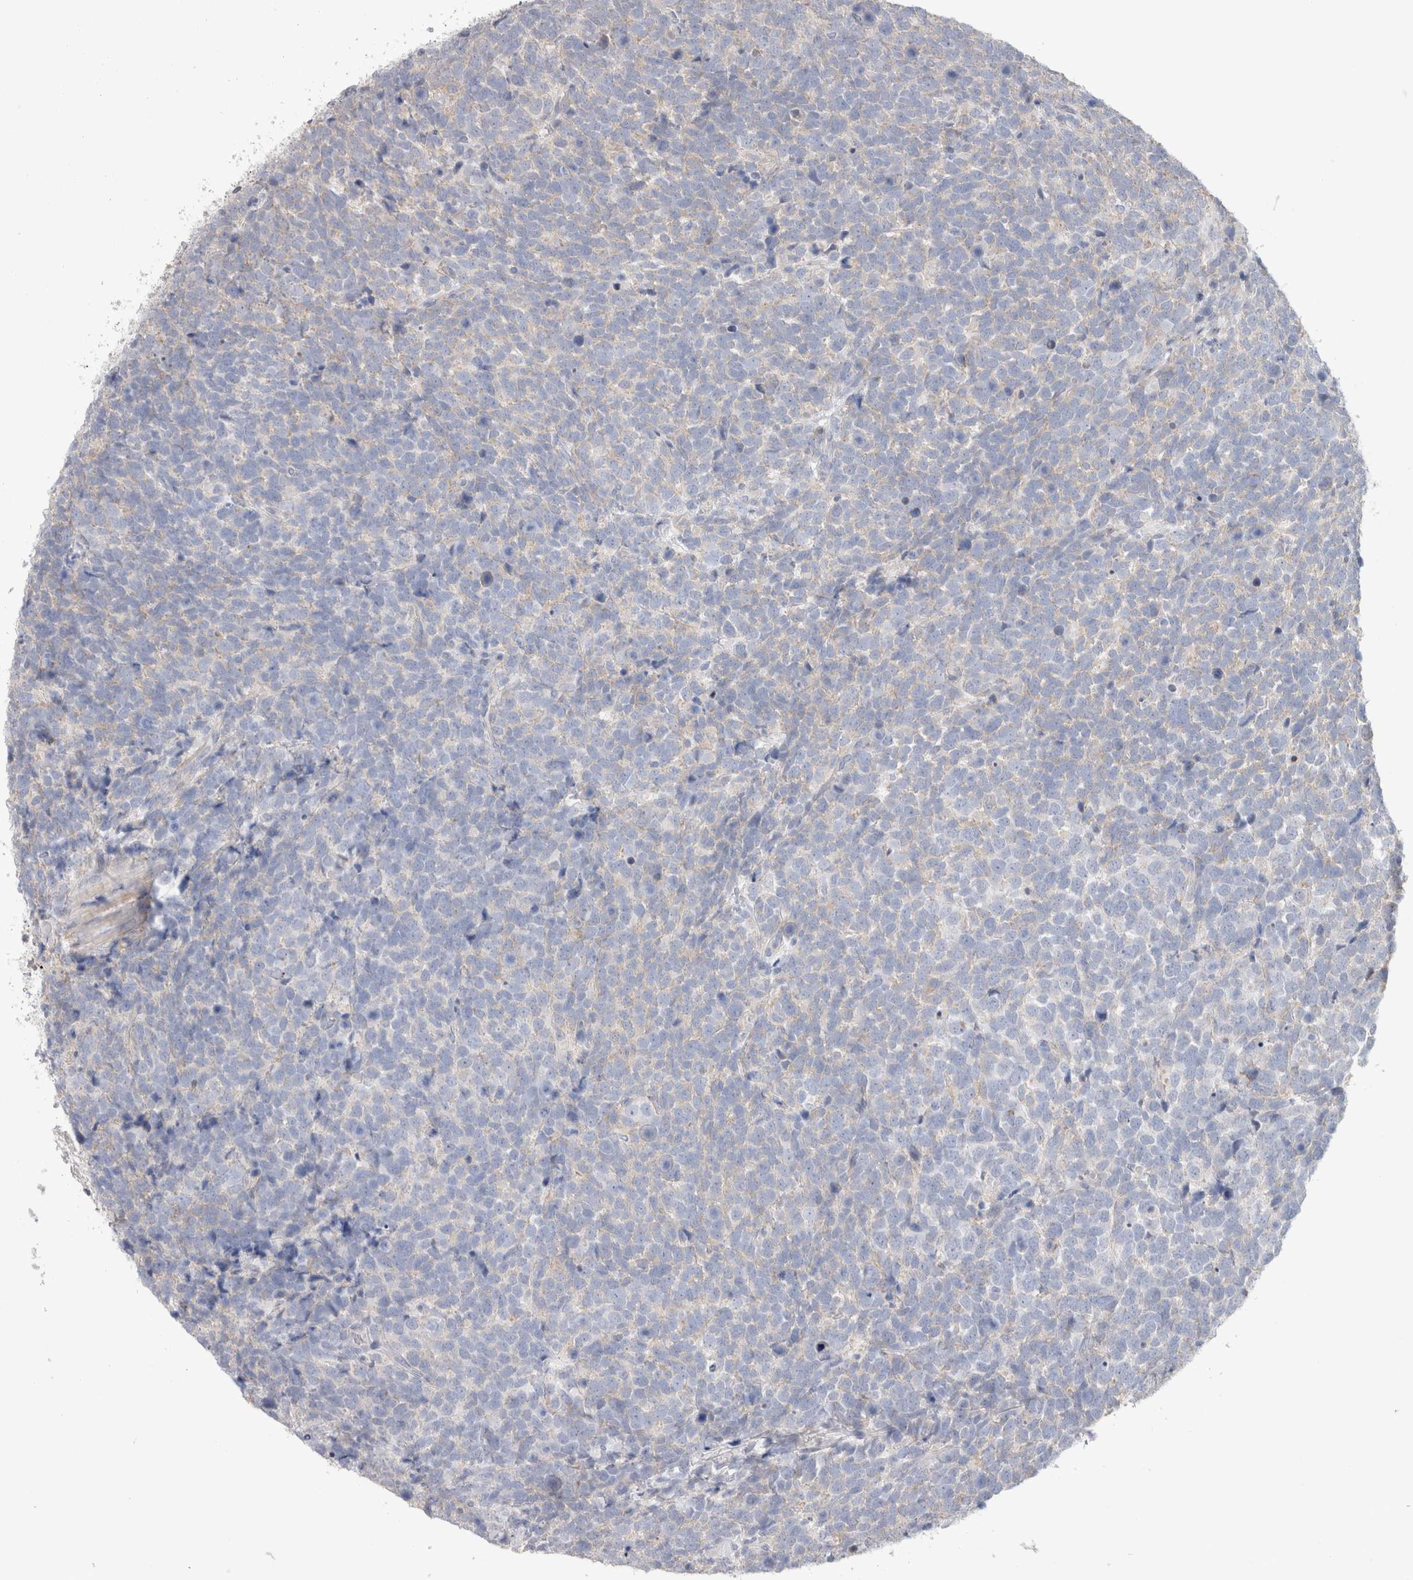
{"staining": {"intensity": "weak", "quantity": "<25%", "location": "cytoplasmic/membranous"}, "tissue": "urothelial cancer", "cell_type": "Tumor cells", "image_type": "cancer", "snomed": [{"axis": "morphology", "description": "Urothelial carcinoma, High grade"}, {"axis": "topography", "description": "Urinary bladder"}], "caption": "Urothelial cancer stained for a protein using IHC exhibits no staining tumor cells.", "gene": "DMD", "patient": {"sex": "female", "age": 82}}